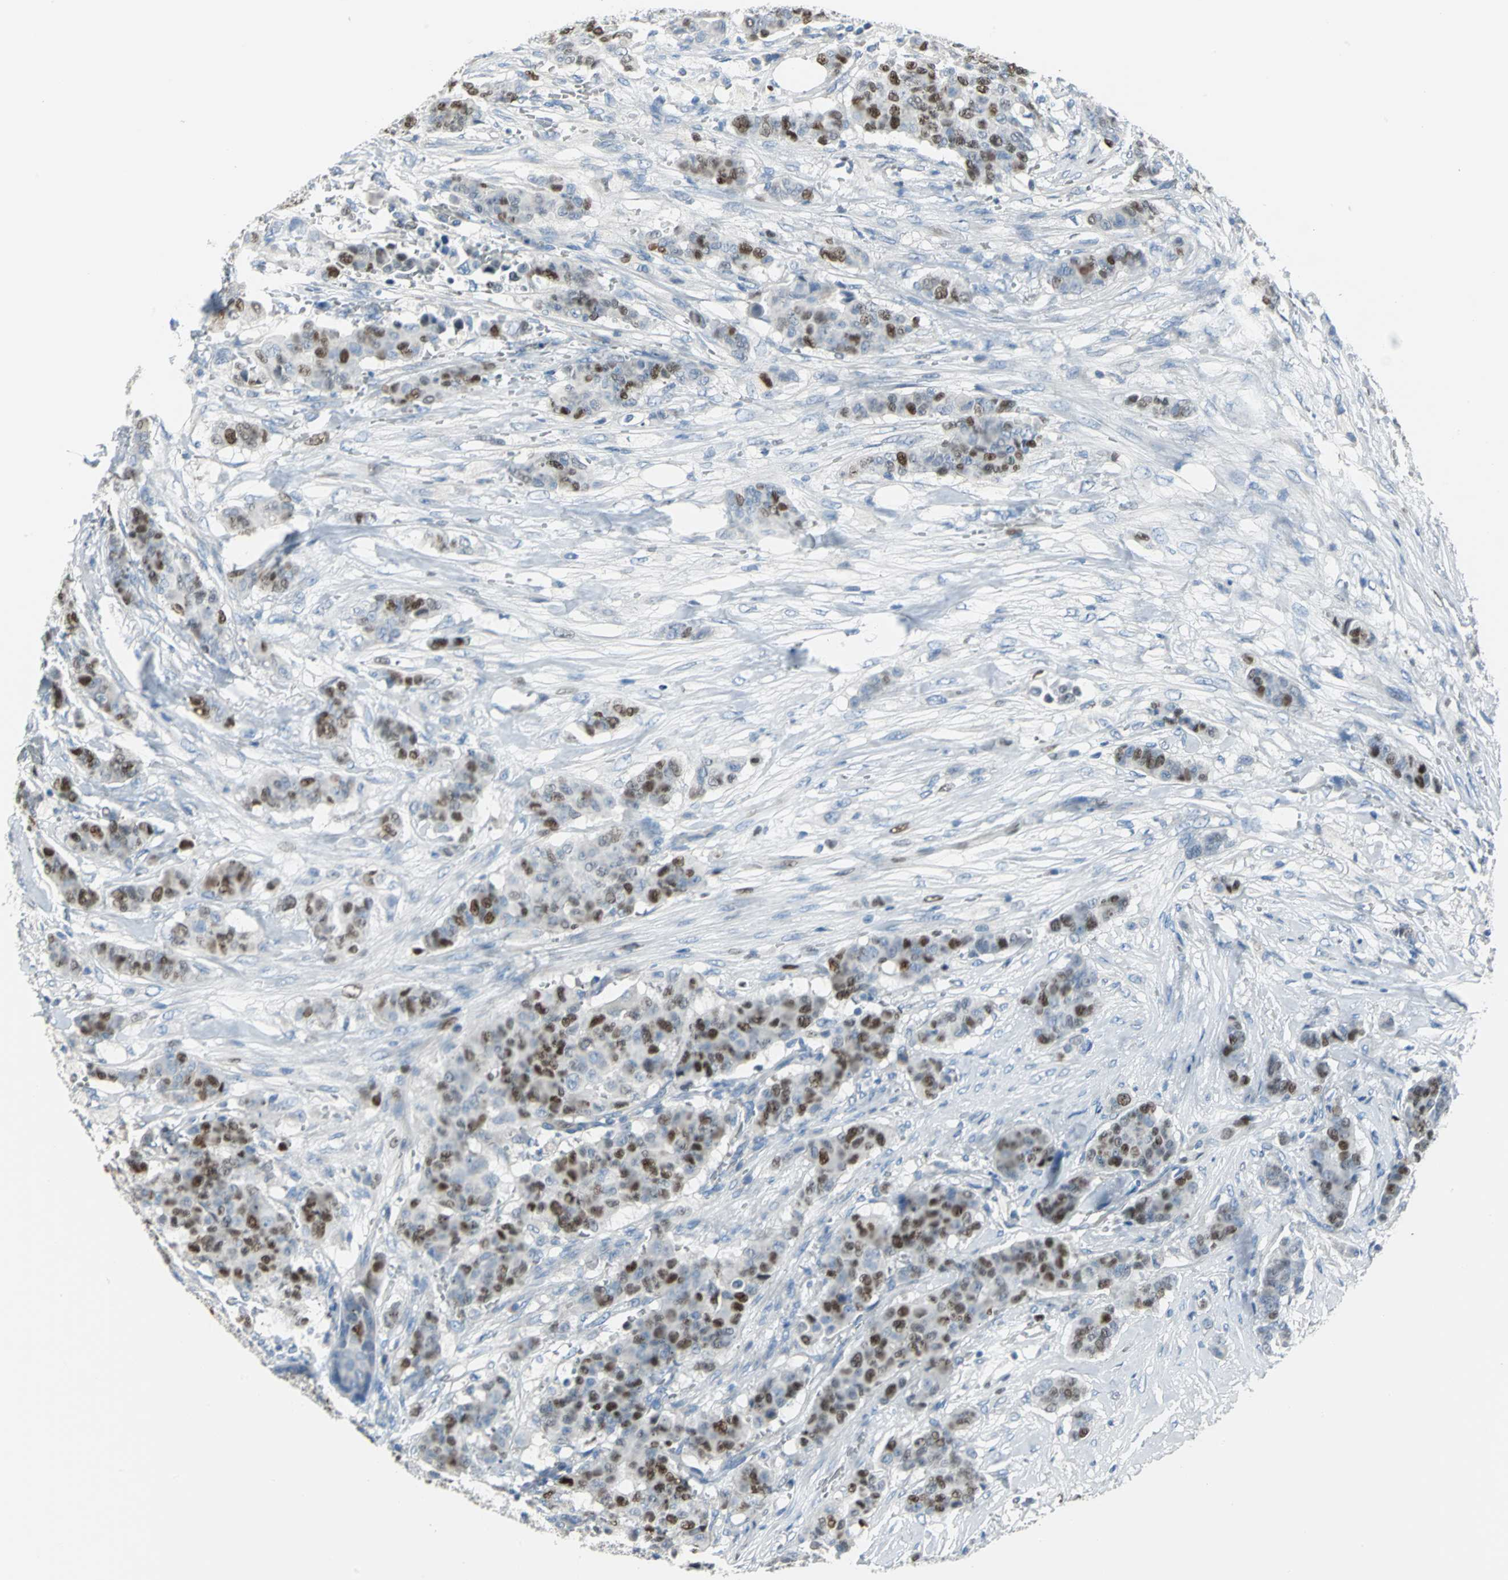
{"staining": {"intensity": "moderate", "quantity": "25%-75%", "location": "nuclear"}, "tissue": "breast cancer", "cell_type": "Tumor cells", "image_type": "cancer", "snomed": [{"axis": "morphology", "description": "Duct carcinoma"}, {"axis": "topography", "description": "Breast"}], "caption": "This is a histology image of immunohistochemistry (IHC) staining of breast cancer, which shows moderate positivity in the nuclear of tumor cells.", "gene": "MCM3", "patient": {"sex": "female", "age": 40}}